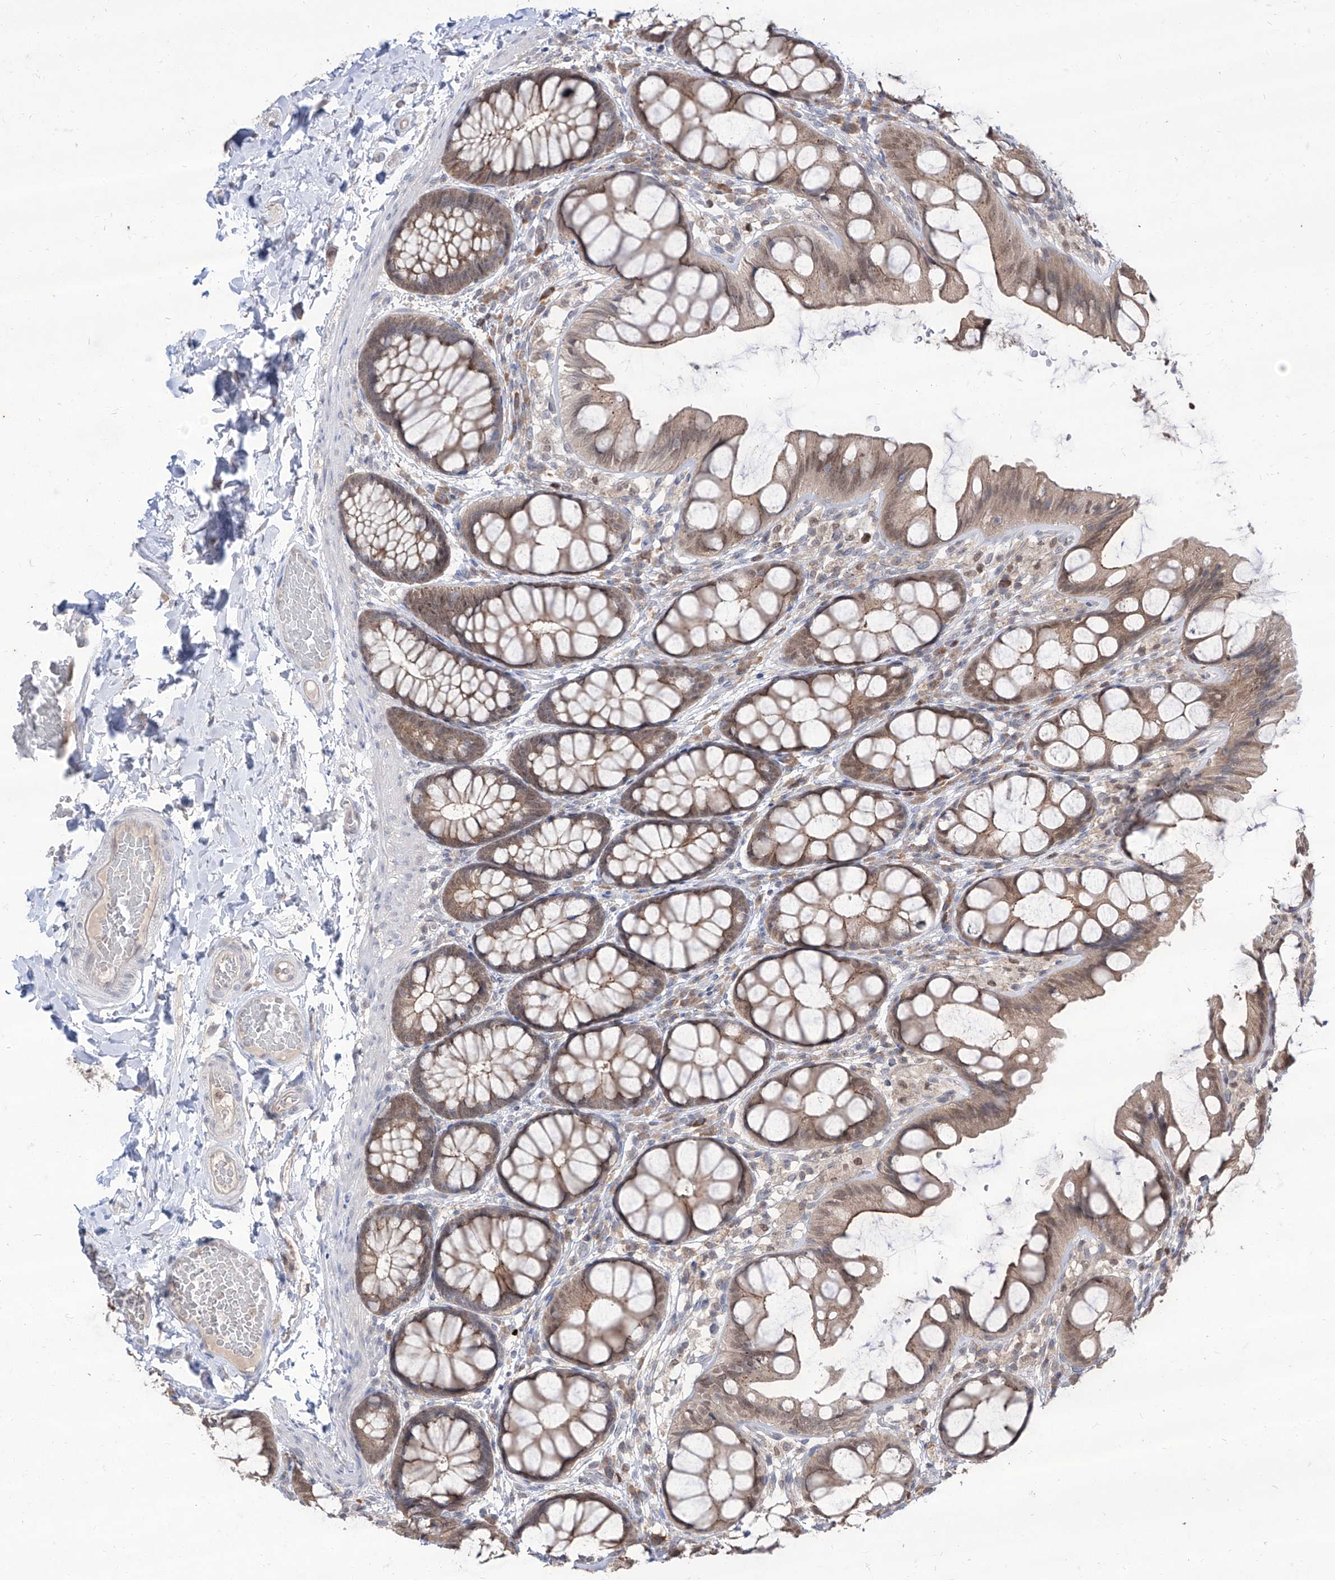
{"staining": {"intensity": "weak", "quantity": "<25%", "location": "cytoplasmic/membranous"}, "tissue": "colon", "cell_type": "Endothelial cells", "image_type": "normal", "snomed": [{"axis": "morphology", "description": "Normal tissue, NOS"}, {"axis": "topography", "description": "Colon"}], "caption": "Endothelial cells are negative for brown protein staining in unremarkable colon. (DAB IHC visualized using brightfield microscopy, high magnification).", "gene": "BROX", "patient": {"sex": "male", "age": 47}}